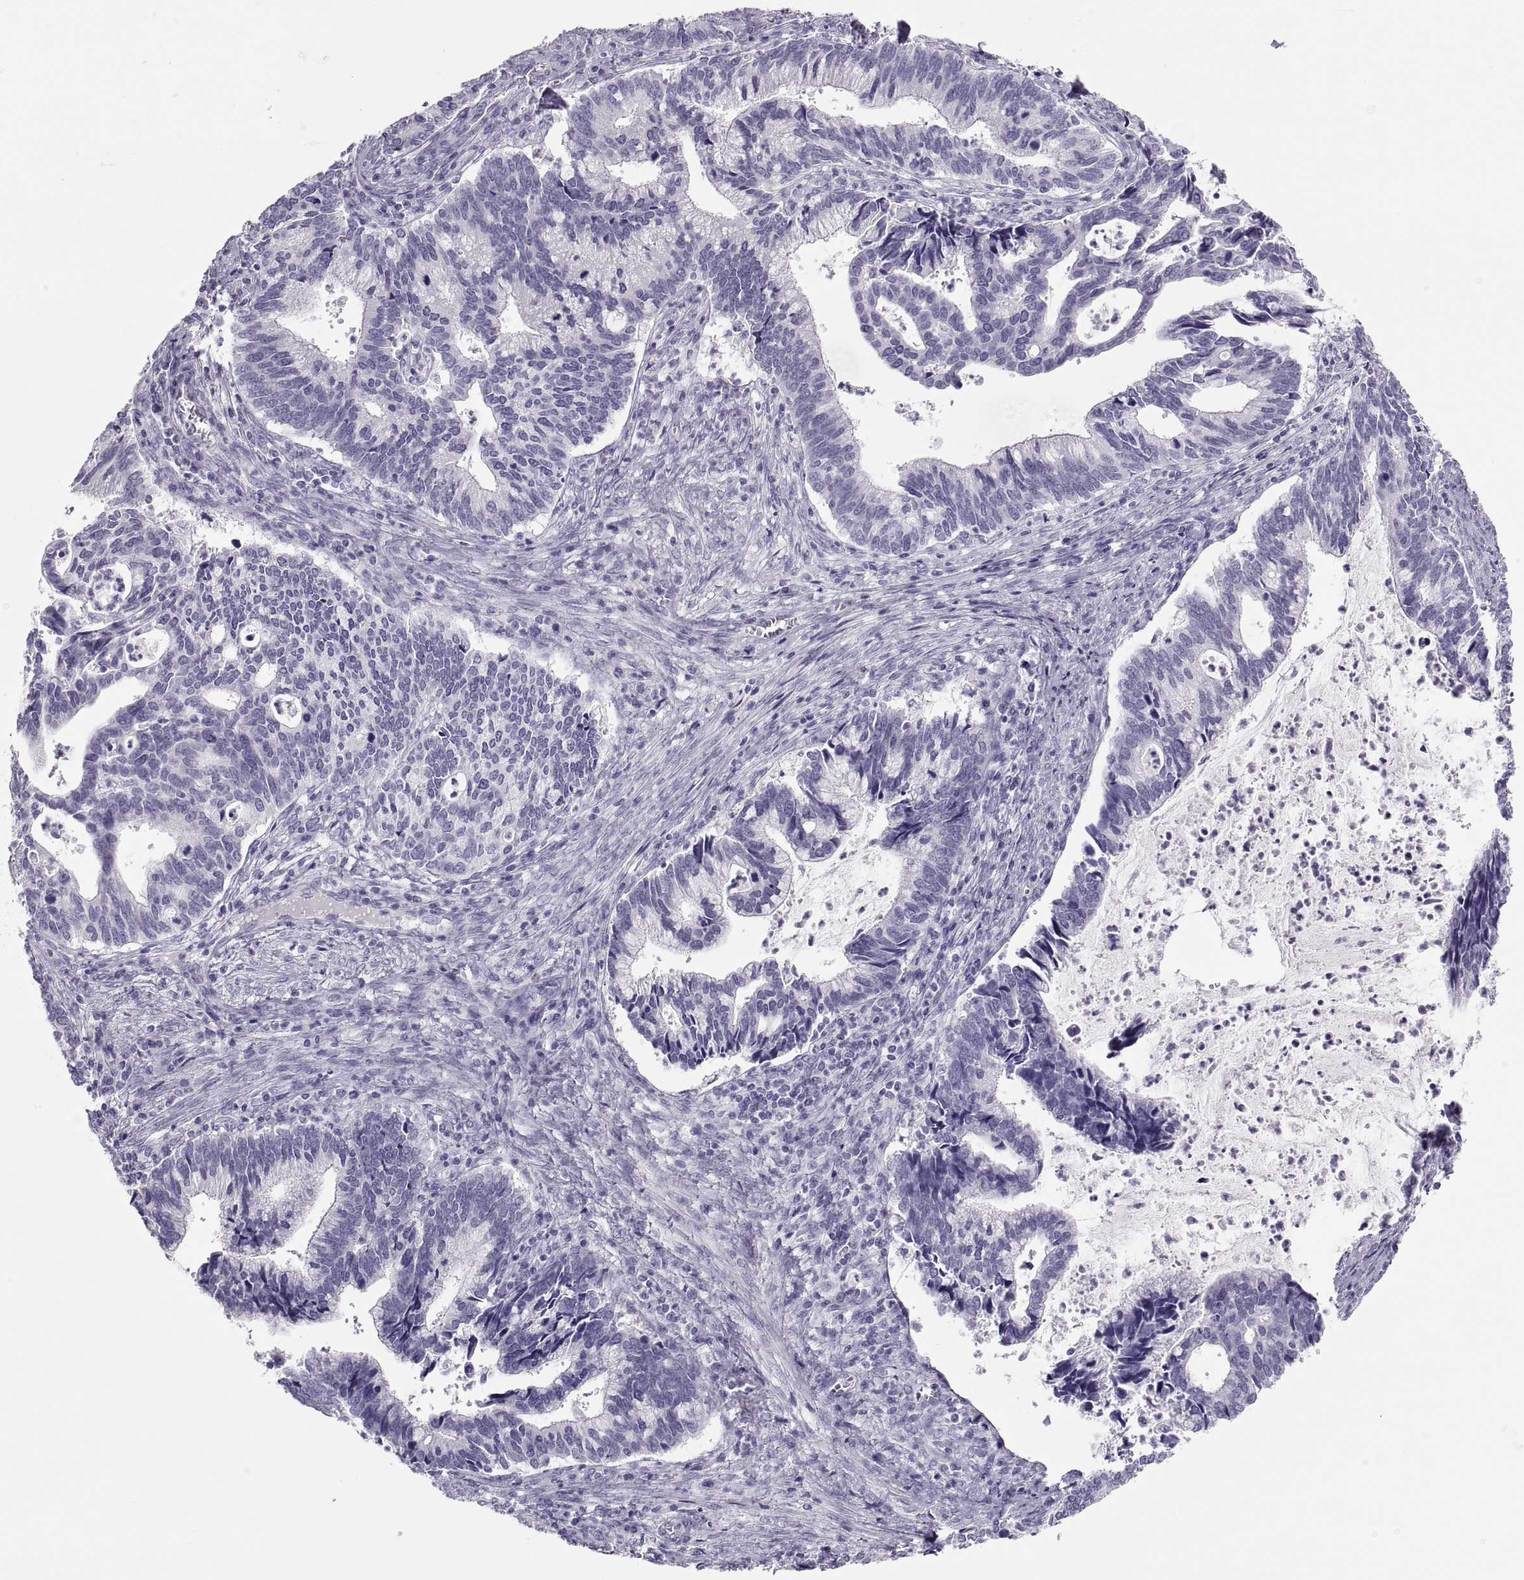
{"staining": {"intensity": "negative", "quantity": "none", "location": "none"}, "tissue": "cervical cancer", "cell_type": "Tumor cells", "image_type": "cancer", "snomed": [{"axis": "morphology", "description": "Adenocarcinoma, NOS"}, {"axis": "topography", "description": "Cervix"}], "caption": "Immunohistochemical staining of human cervical adenocarcinoma displays no significant expression in tumor cells.", "gene": "SEMG1", "patient": {"sex": "female", "age": 42}}